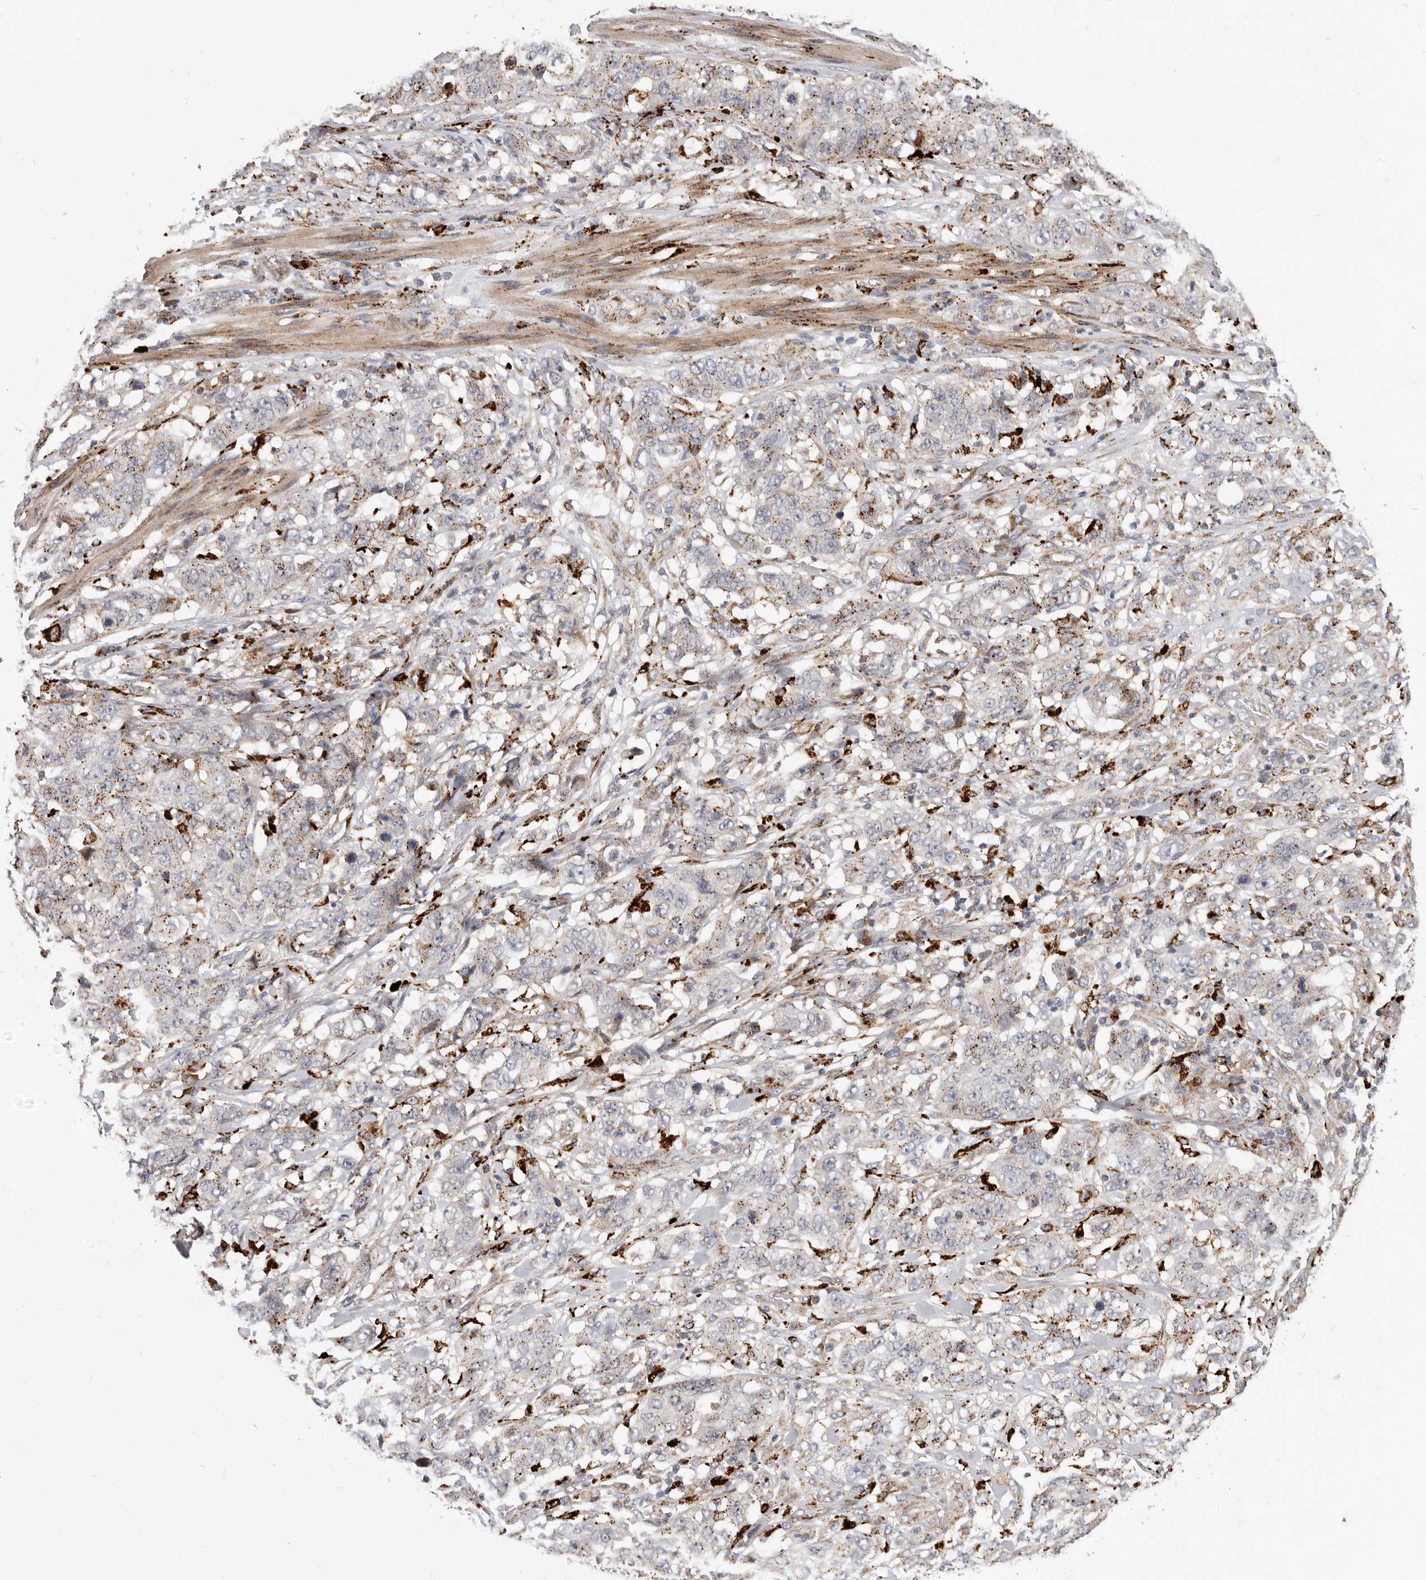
{"staining": {"intensity": "weak", "quantity": "25%-75%", "location": "cytoplasmic/membranous"}, "tissue": "stomach cancer", "cell_type": "Tumor cells", "image_type": "cancer", "snomed": [{"axis": "morphology", "description": "Adenocarcinoma, NOS"}, {"axis": "topography", "description": "Stomach"}], "caption": "Immunohistochemistry (DAB (3,3'-diaminobenzidine)) staining of human stomach cancer shows weak cytoplasmic/membranous protein positivity in about 25%-75% of tumor cells.", "gene": "TOR3A", "patient": {"sex": "male", "age": 48}}